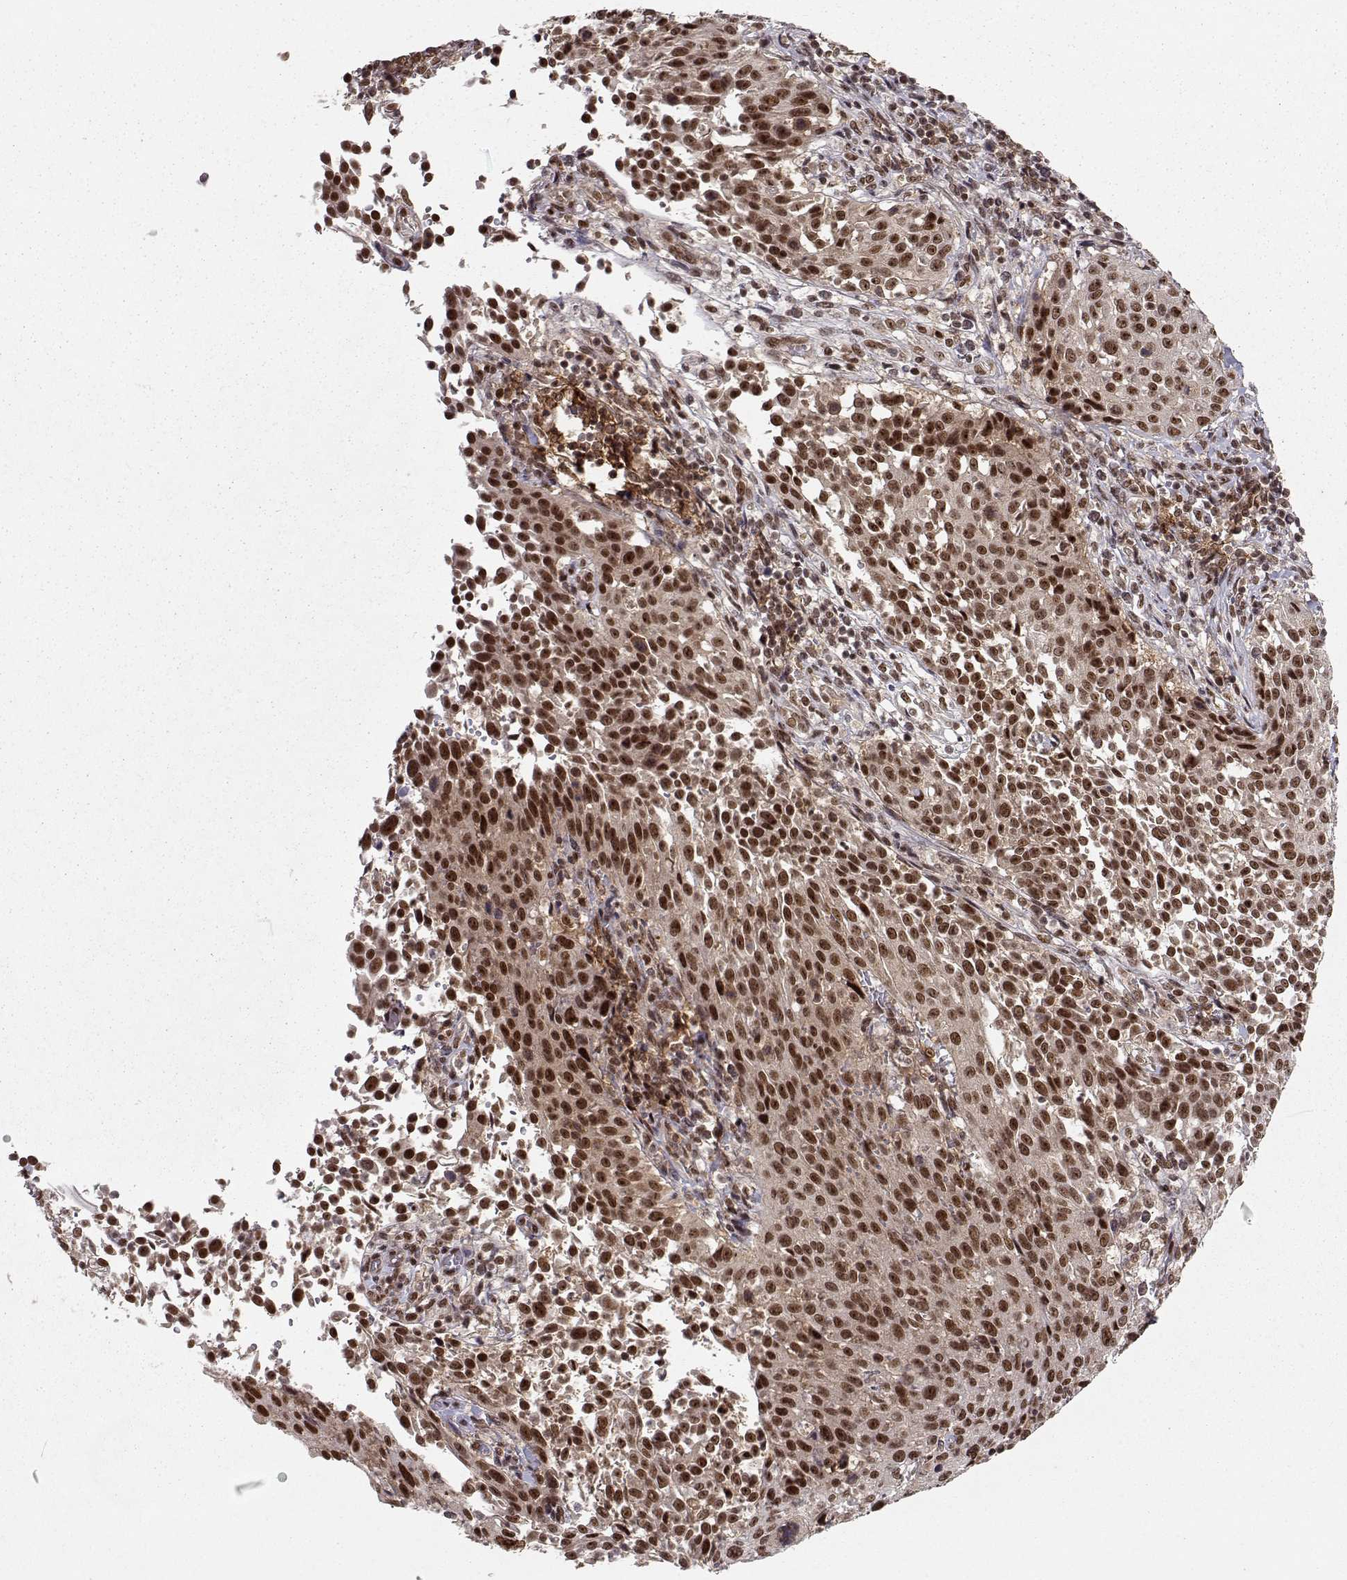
{"staining": {"intensity": "strong", "quantity": ">75%", "location": "nuclear"}, "tissue": "cervical cancer", "cell_type": "Tumor cells", "image_type": "cancer", "snomed": [{"axis": "morphology", "description": "Squamous cell carcinoma, NOS"}, {"axis": "topography", "description": "Cervix"}], "caption": "Strong nuclear staining is identified in approximately >75% of tumor cells in cervical cancer.", "gene": "CSNK2A1", "patient": {"sex": "female", "age": 26}}